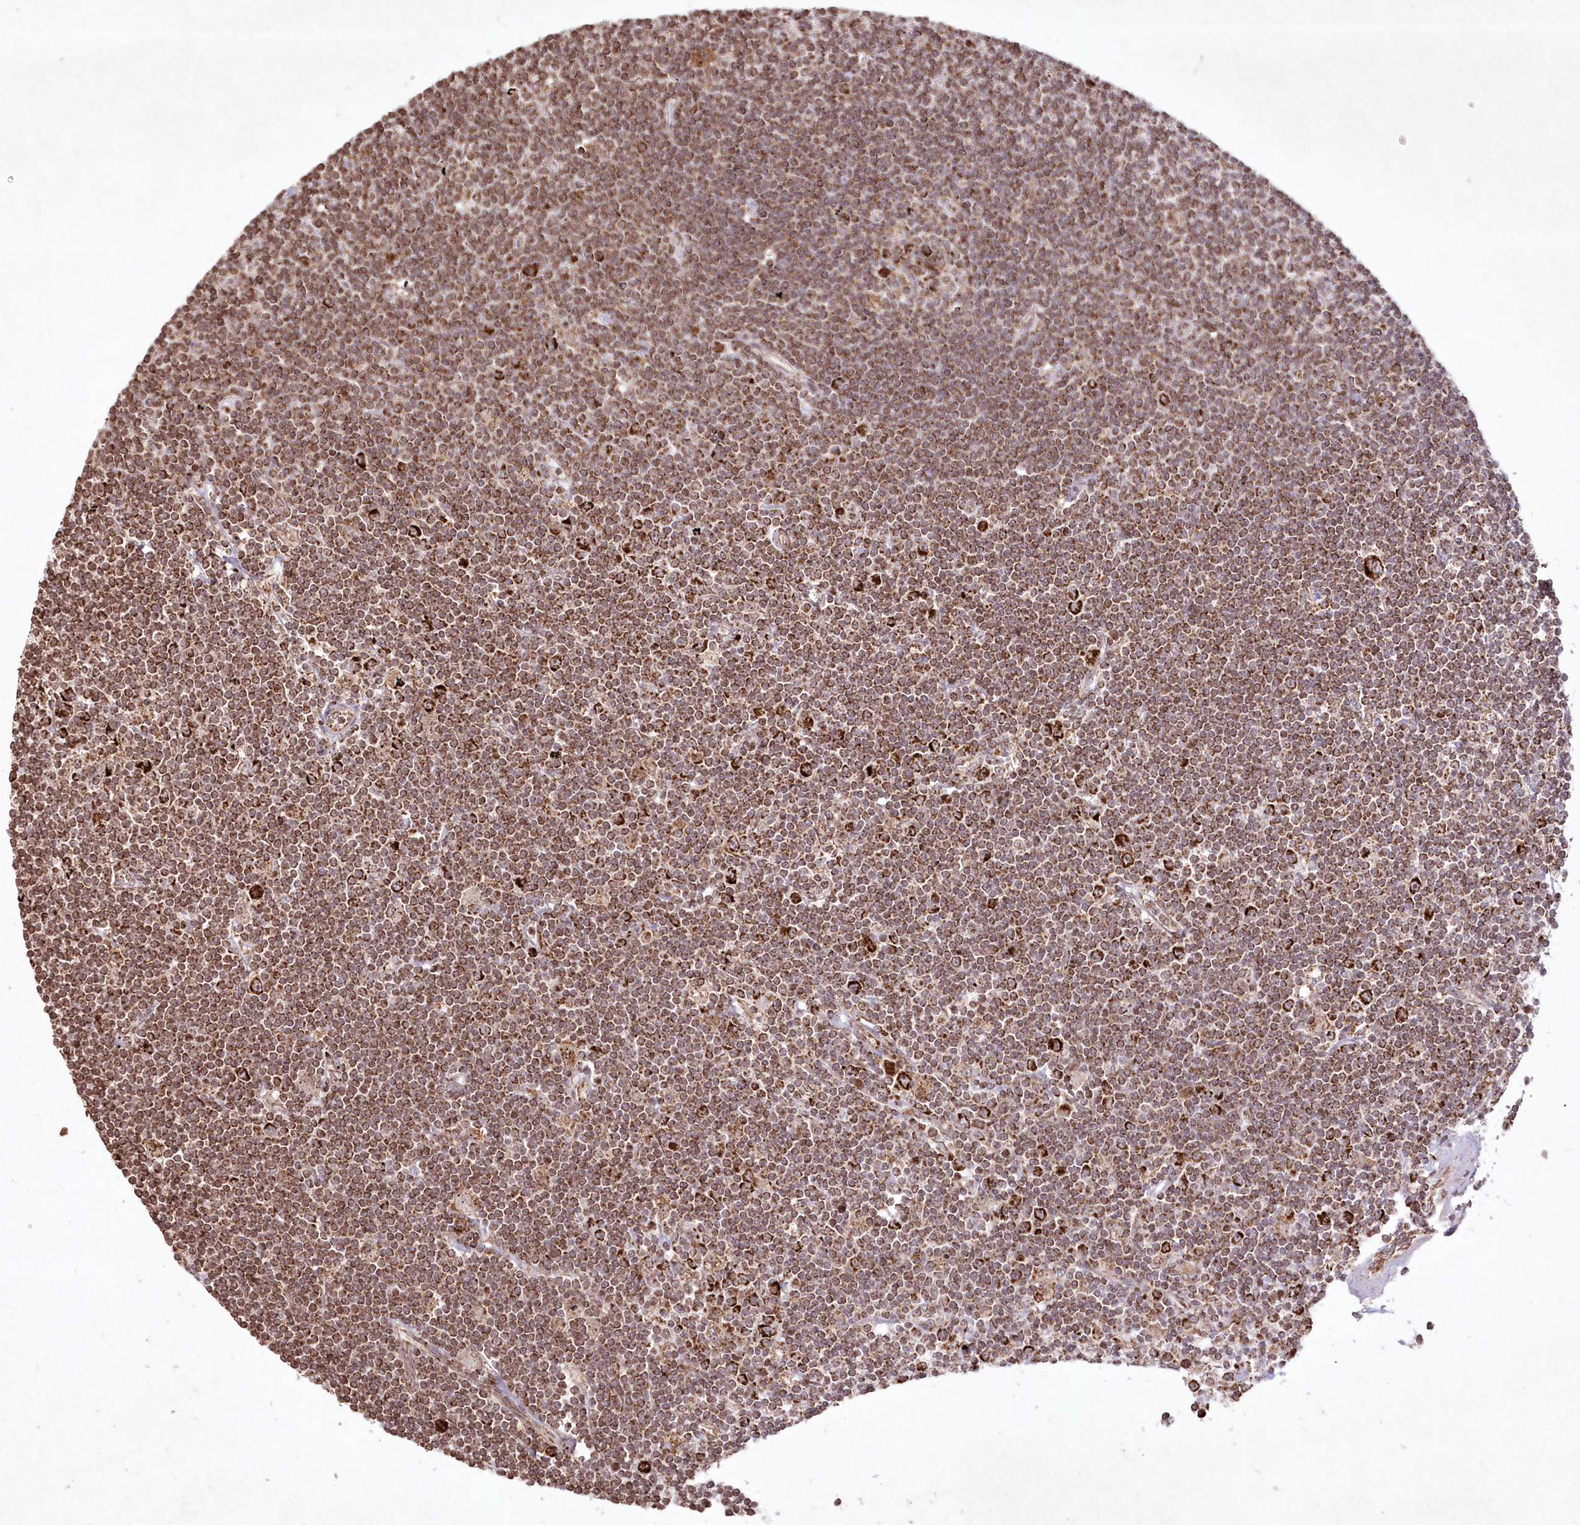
{"staining": {"intensity": "strong", "quantity": "25%-75%", "location": "cytoplasmic/membranous"}, "tissue": "lymphoma", "cell_type": "Tumor cells", "image_type": "cancer", "snomed": [{"axis": "morphology", "description": "Malignant lymphoma, non-Hodgkin's type, Low grade"}, {"axis": "topography", "description": "Spleen"}], "caption": "Protein staining of lymphoma tissue demonstrates strong cytoplasmic/membranous expression in about 25%-75% of tumor cells. (IHC, brightfield microscopy, high magnification).", "gene": "LRPPRC", "patient": {"sex": "male", "age": 76}}